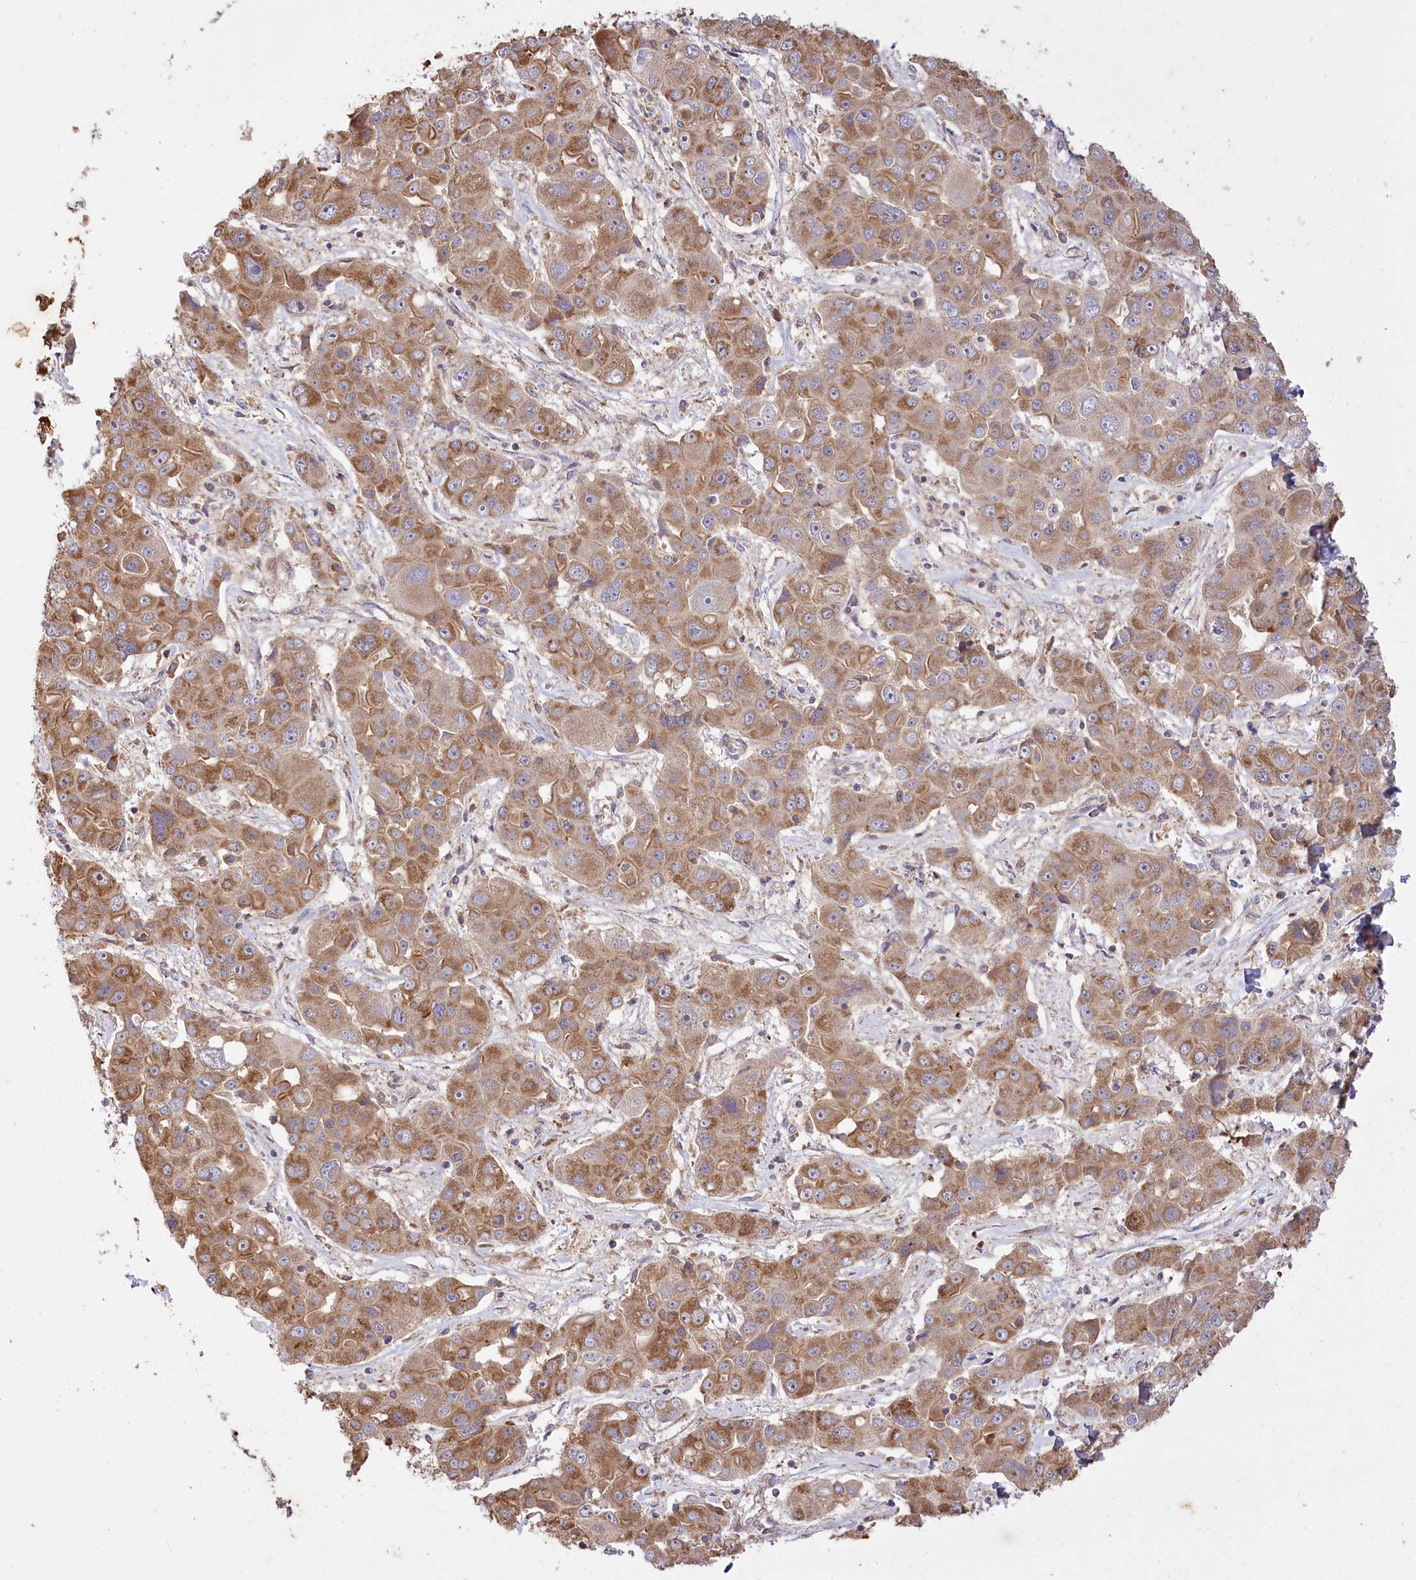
{"staining": {"intensity": "moderate", "quantity": ">75%", "location": "cytoplasmic/membranous"}, "tissue": "liver cancer", "cell_type": "Tumor cells", "image_type": "cancer", "snomed": [{"axis": "morphology", "description": "Cholangiocarcinoma"}, {"axis": "topography", "description": "Liver"}], "caption": "A histopathology image of human liver cancer stained for a protein exhibits moderate cytoplasmic/membranous brown staining in tumor cells.", "gene": "CARD19", "patient": {"sex": "male", "age": 67}}